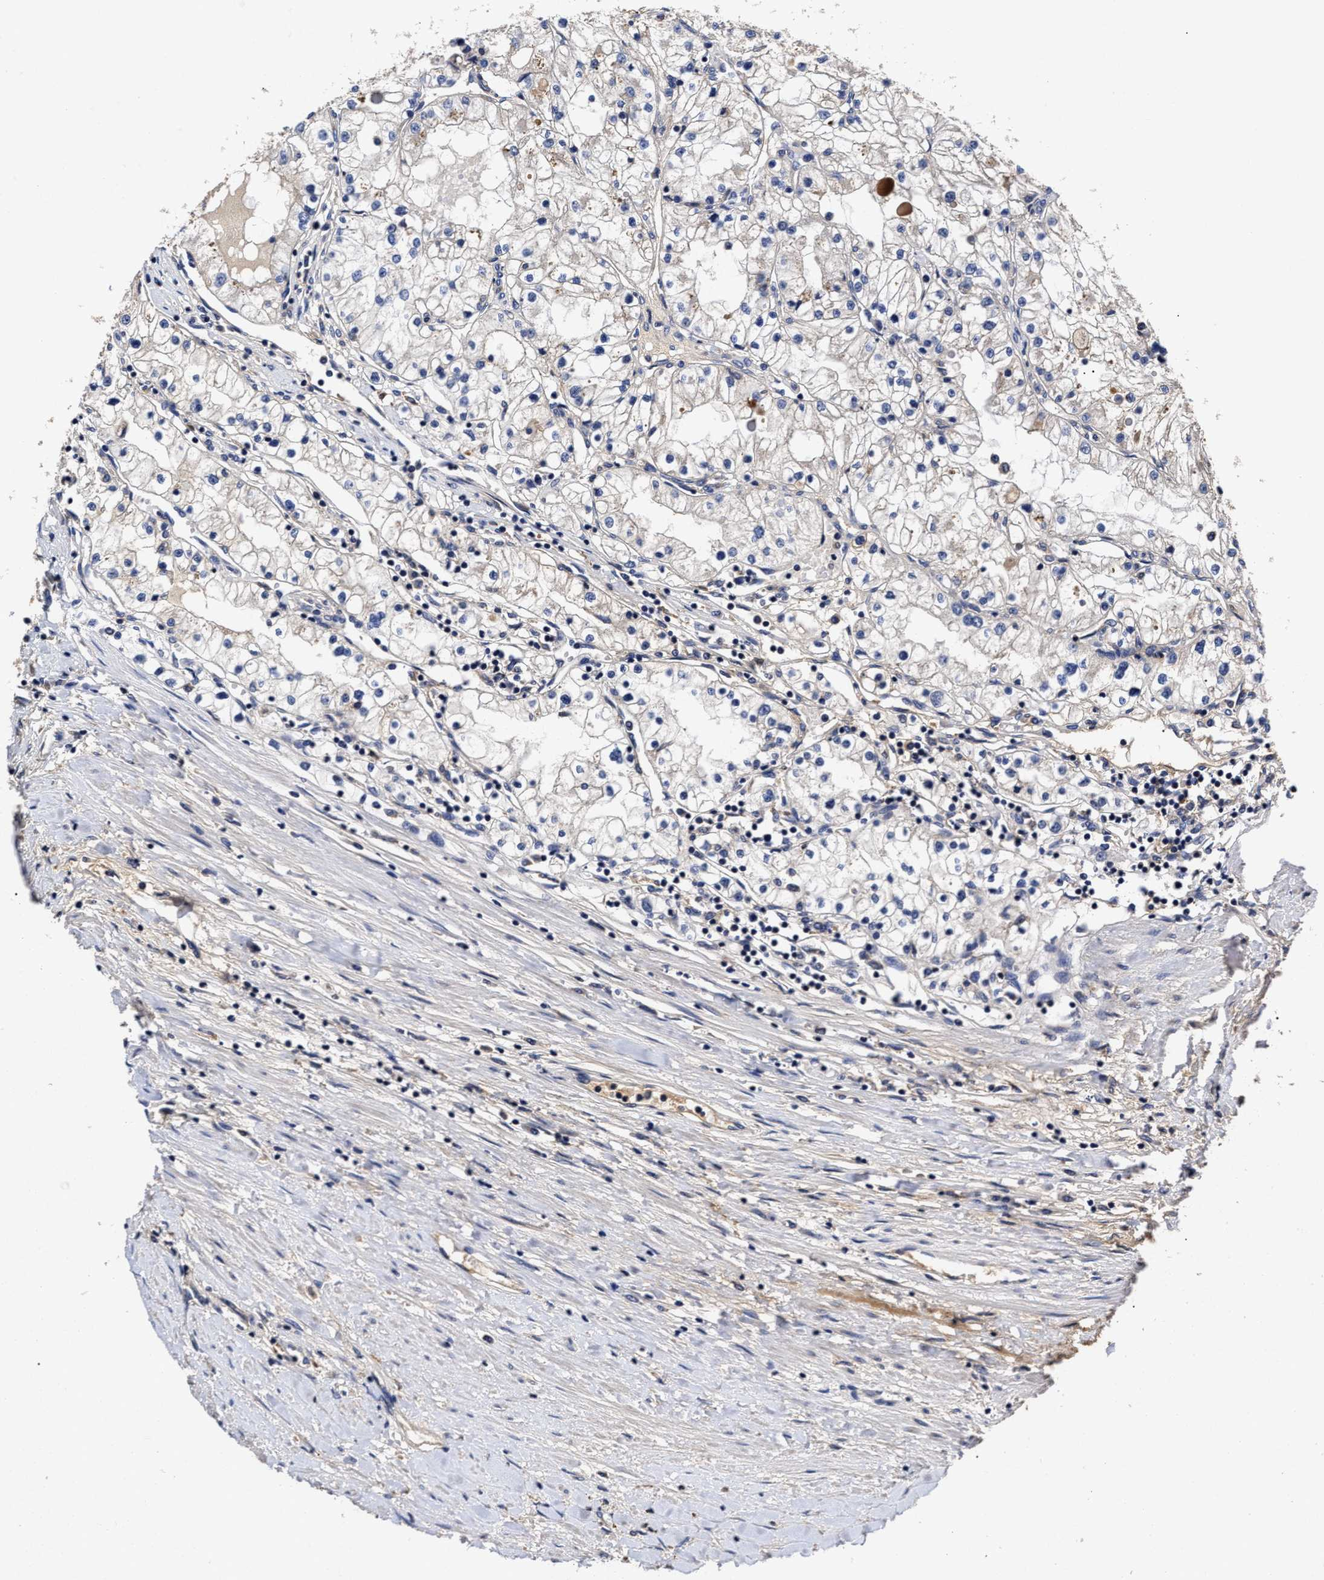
{"staining": {"intensity": "negative", "quantity": "none", "location": "none"}, "tissue": "renal cancer", "cell_type": "Tumor cells", "image_type": "cancer", "snomed": [{"axis": "morphology", "description": "Adenocarcinoma, NOS"}, {"axis": "topography", "description": "Kidney"}], "caption": "Immunohistochemistry micrograph of neoplastic tissue: human renal cancer stained with DAB (3,3'-diaminobenzidine) displays no significant protein positivity in tumor cells.", "gene": "SOCS5", "patient": {"sex": "male", "age": 68}}